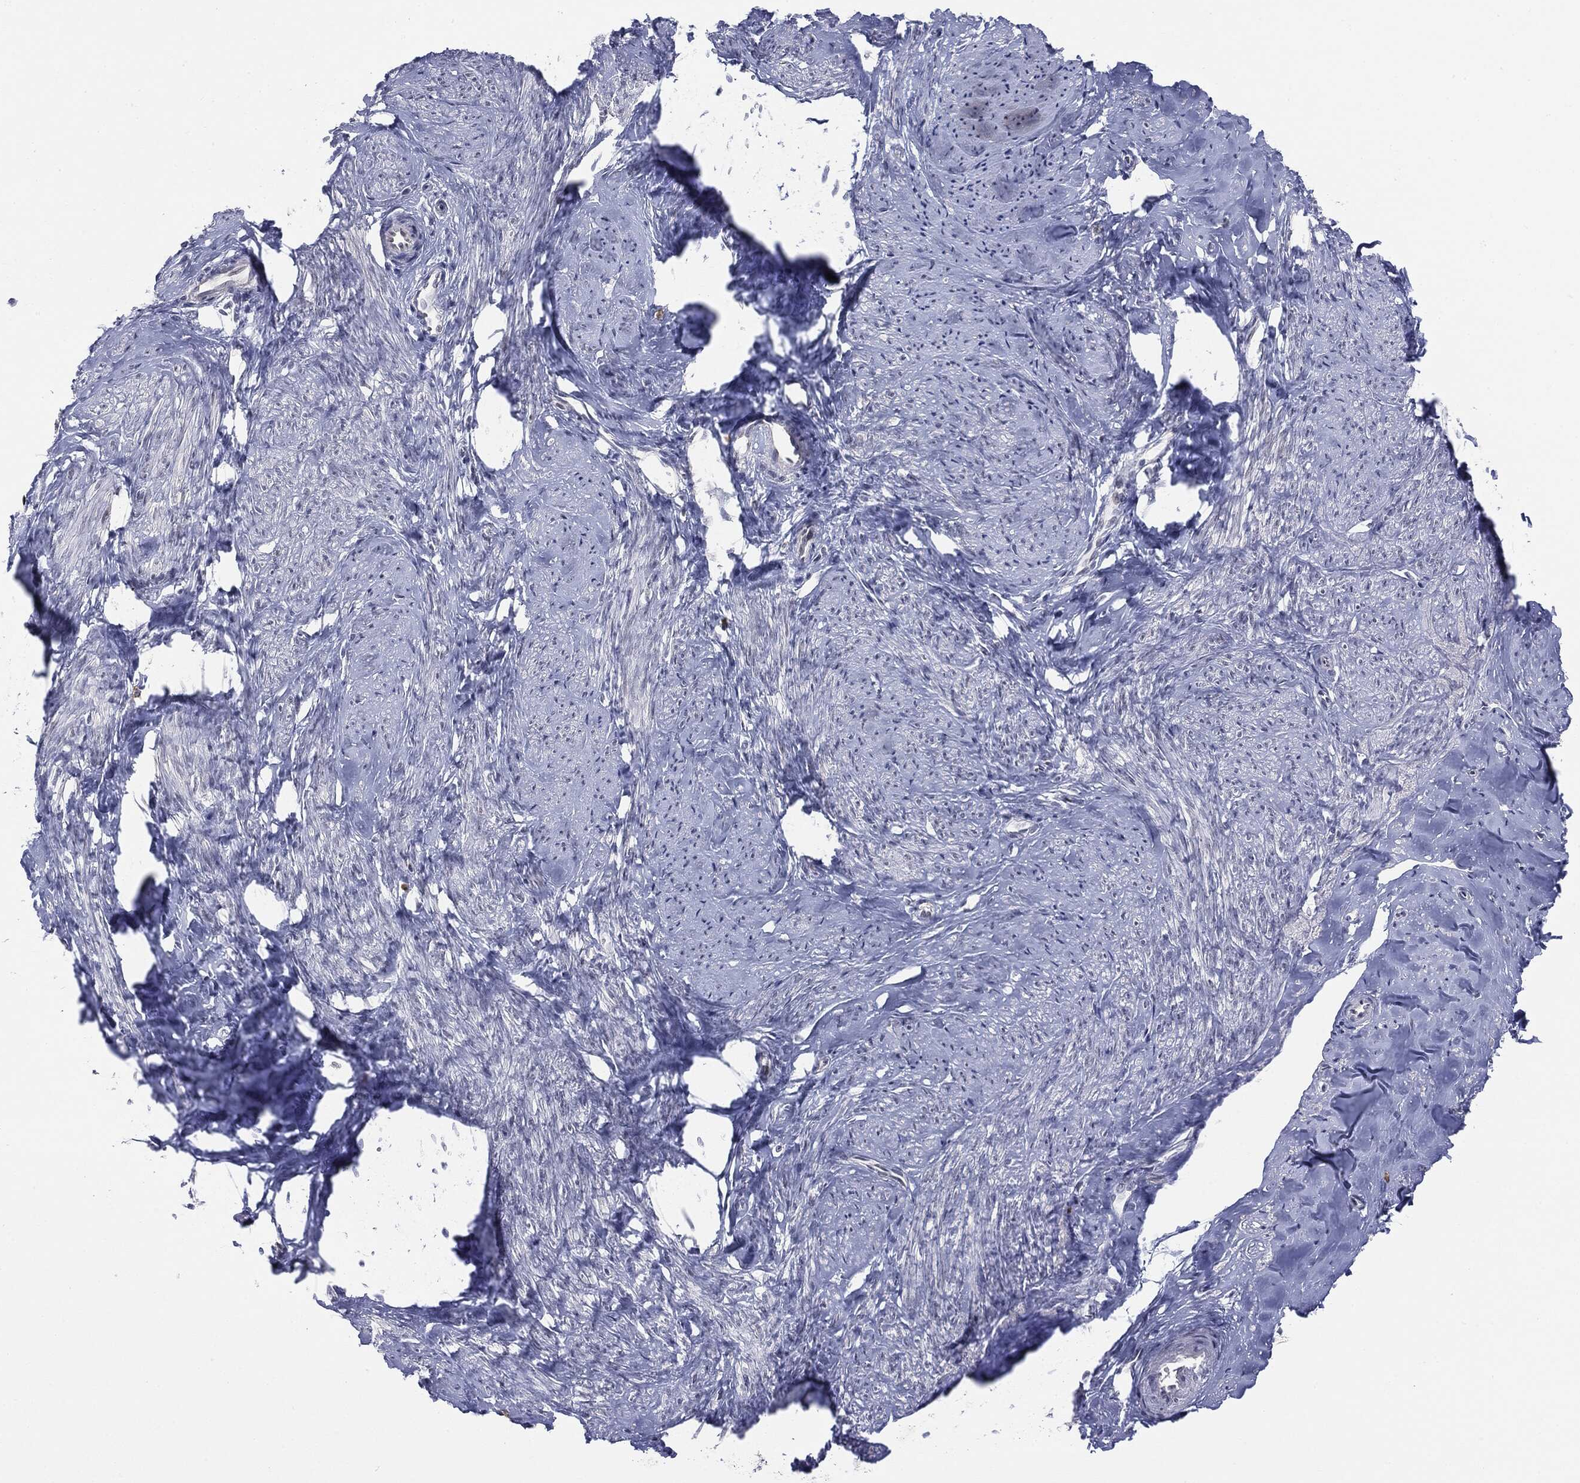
{"staining": {"intensity": "negative", "quantity": "none", "location": "none"}, "tissue": "smooth muscle", "cell_type": "Smooth muscle cells", "image_type": "normal", "snomed": [{"axis": "morphology", "description": "Normal tissue, NOS"}, {"axis": "topography", "description": "Smooth muscle"}], "caption": "Immunohistochemistry (IHC) of normal human smooth muscle demonstrates no positivity in smooth muscle cells.", "gene": "SLC5A5", "patient": {"sex": "female", "age": 48}}